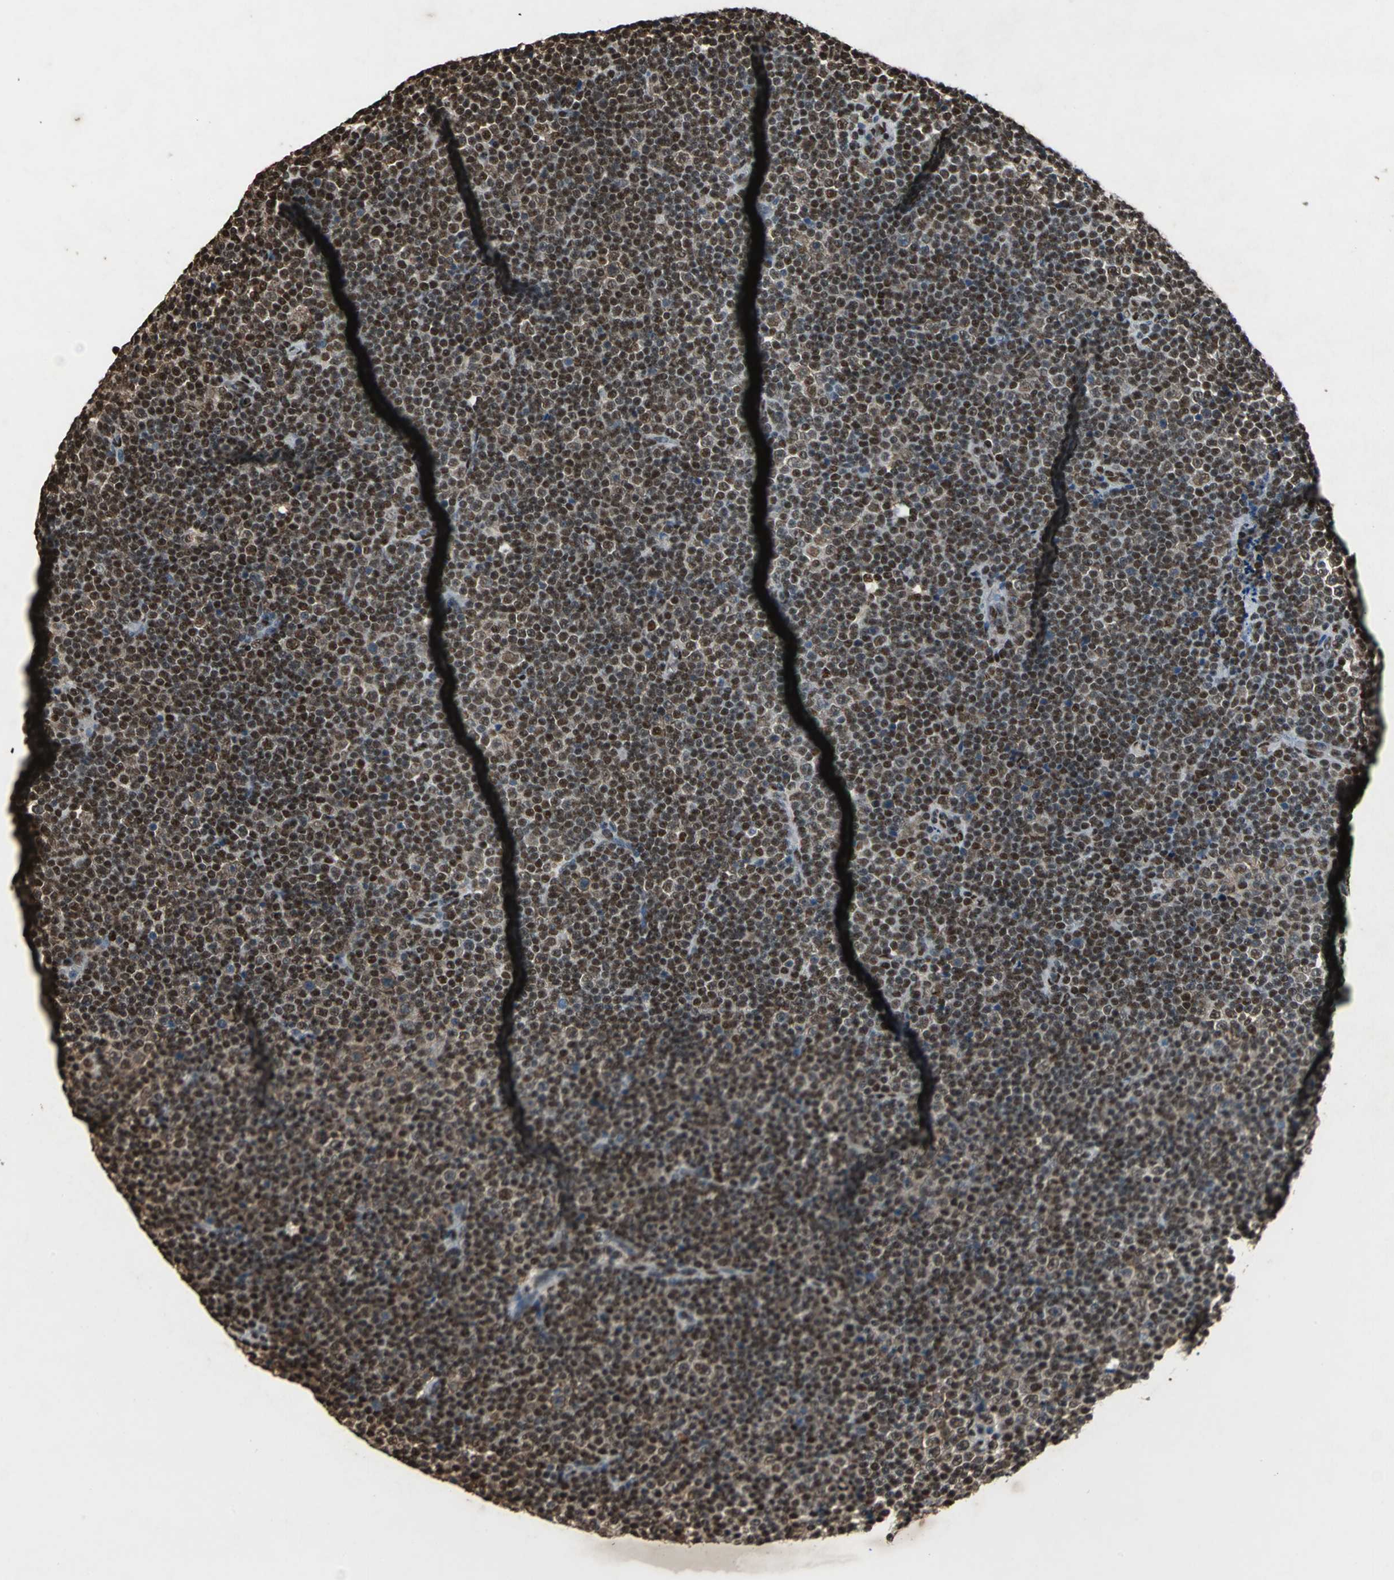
{"staining": {"intensity": "strong", "quantity": ">75%", "location": "nuclear"}, "tissue": "lymphoma", "cell_type": "Tumor cells", "image_type": "cancer", "snomed": [{"axis": "morphology", "description": "Malignant lymphoma, non-Hodgkin's type, Low grade"}, {"axis": "topography", "description": "Lymph node"}], "caption": "Immunohistochemical staining of human malignant lymphoma, non-Hodgkin's type (low-grade) reveals high levels of strong nuclear protein positivity in approximately >75% of tumor cells. The protein of interest is stained brown, and the nuclei are stained in blue (DAB (3,3'-diaminobenzidine) IHC with brightfield microscopy, high magnification).", "gene": "ANP32A", "patient": {"sex": "female", "age": 67}}